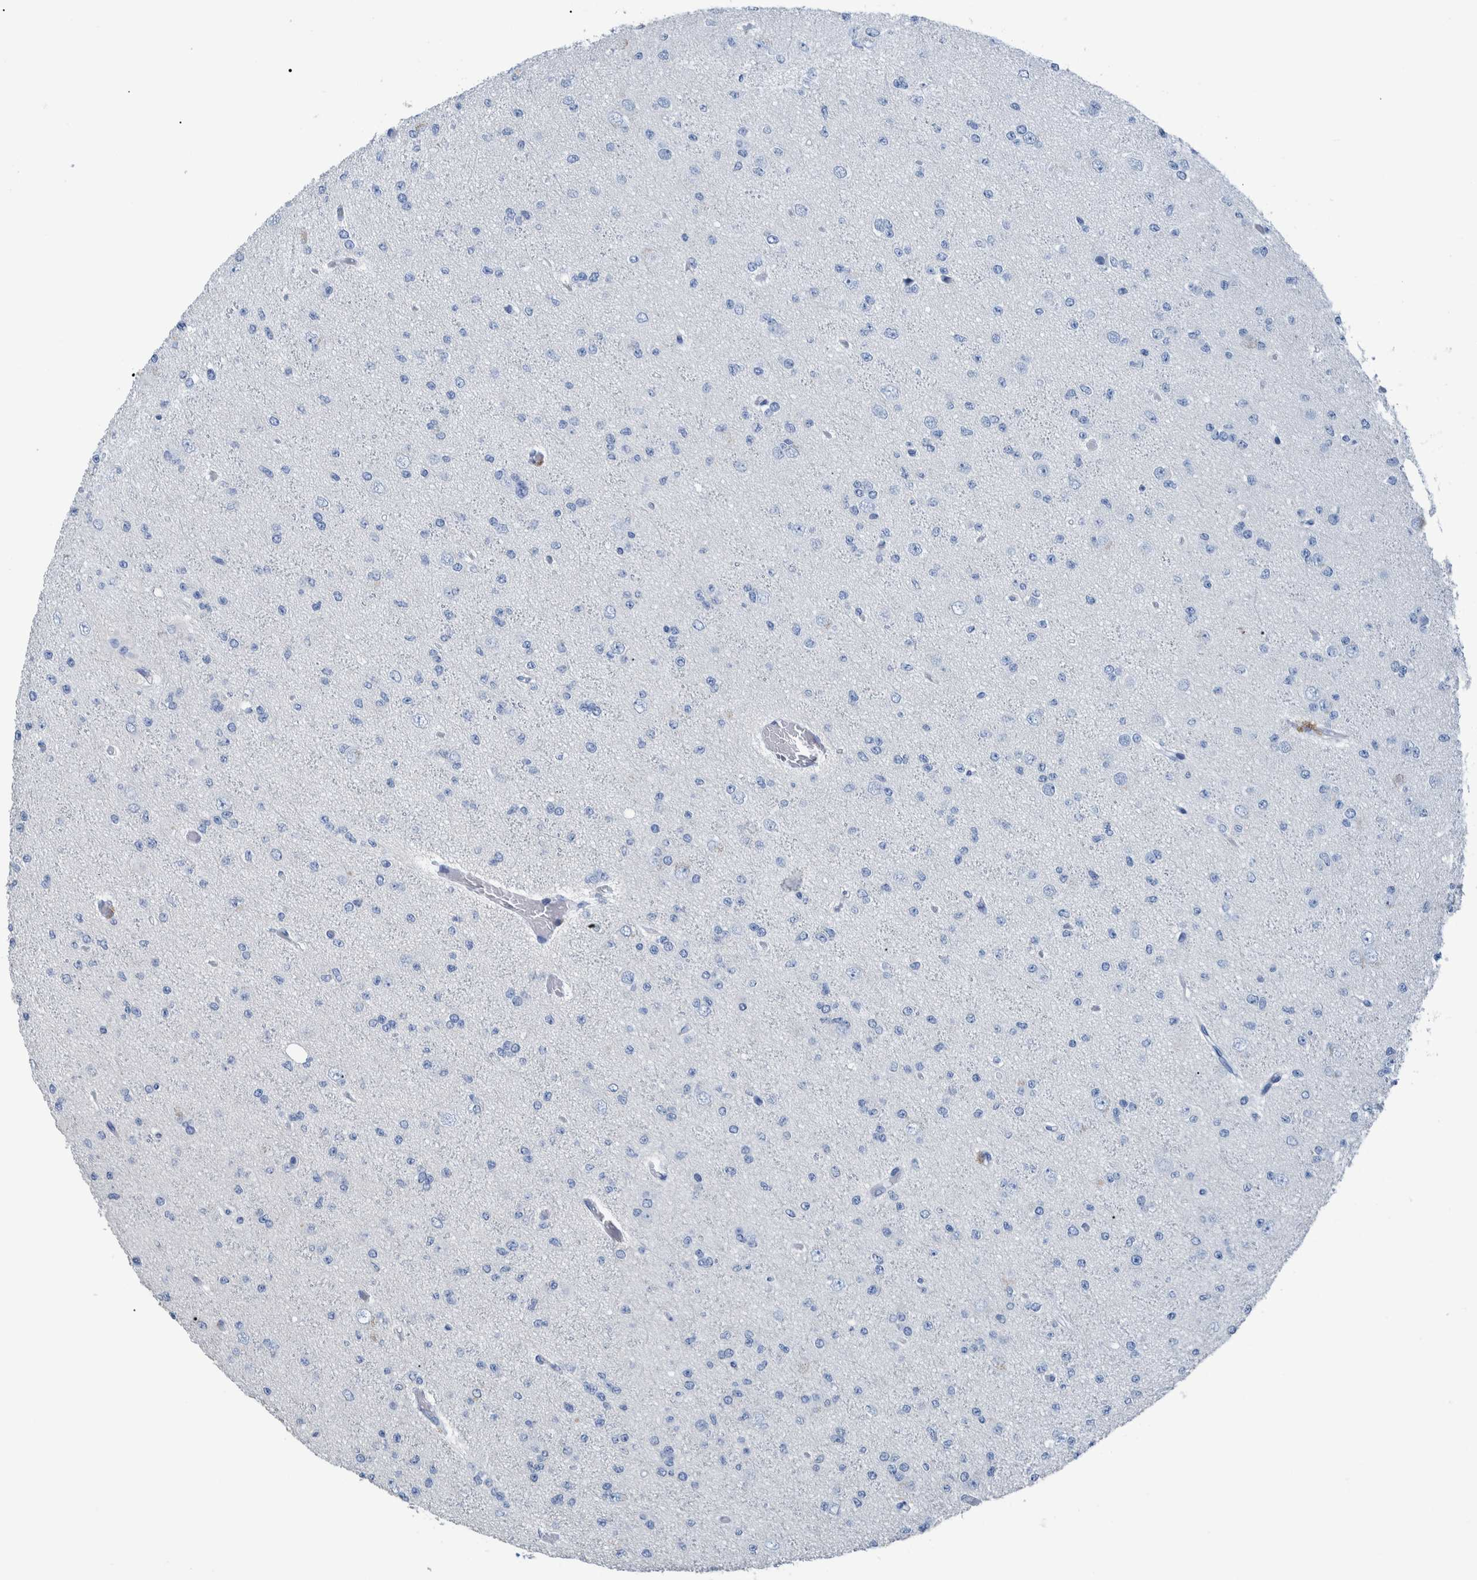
{"staining": {"intensity": "negative", "quantity": "none", "location": "none"}, "tissue": "glioma", "cell_type": "Tumor cells", "image_type": "cancer", "snomed": [{"axis": "morphology", "description": "Glioma, malignant, Low grade"}, {"axis": "topography", "description": "Brain"}], "caption": "Immunohistochemistry (IHC) histopathology image of human glioma stained for a protein (brown), which shows no expression in tumor cells.", "gene": "IDO1", "patient": {"sex": "female", "age": 22}}